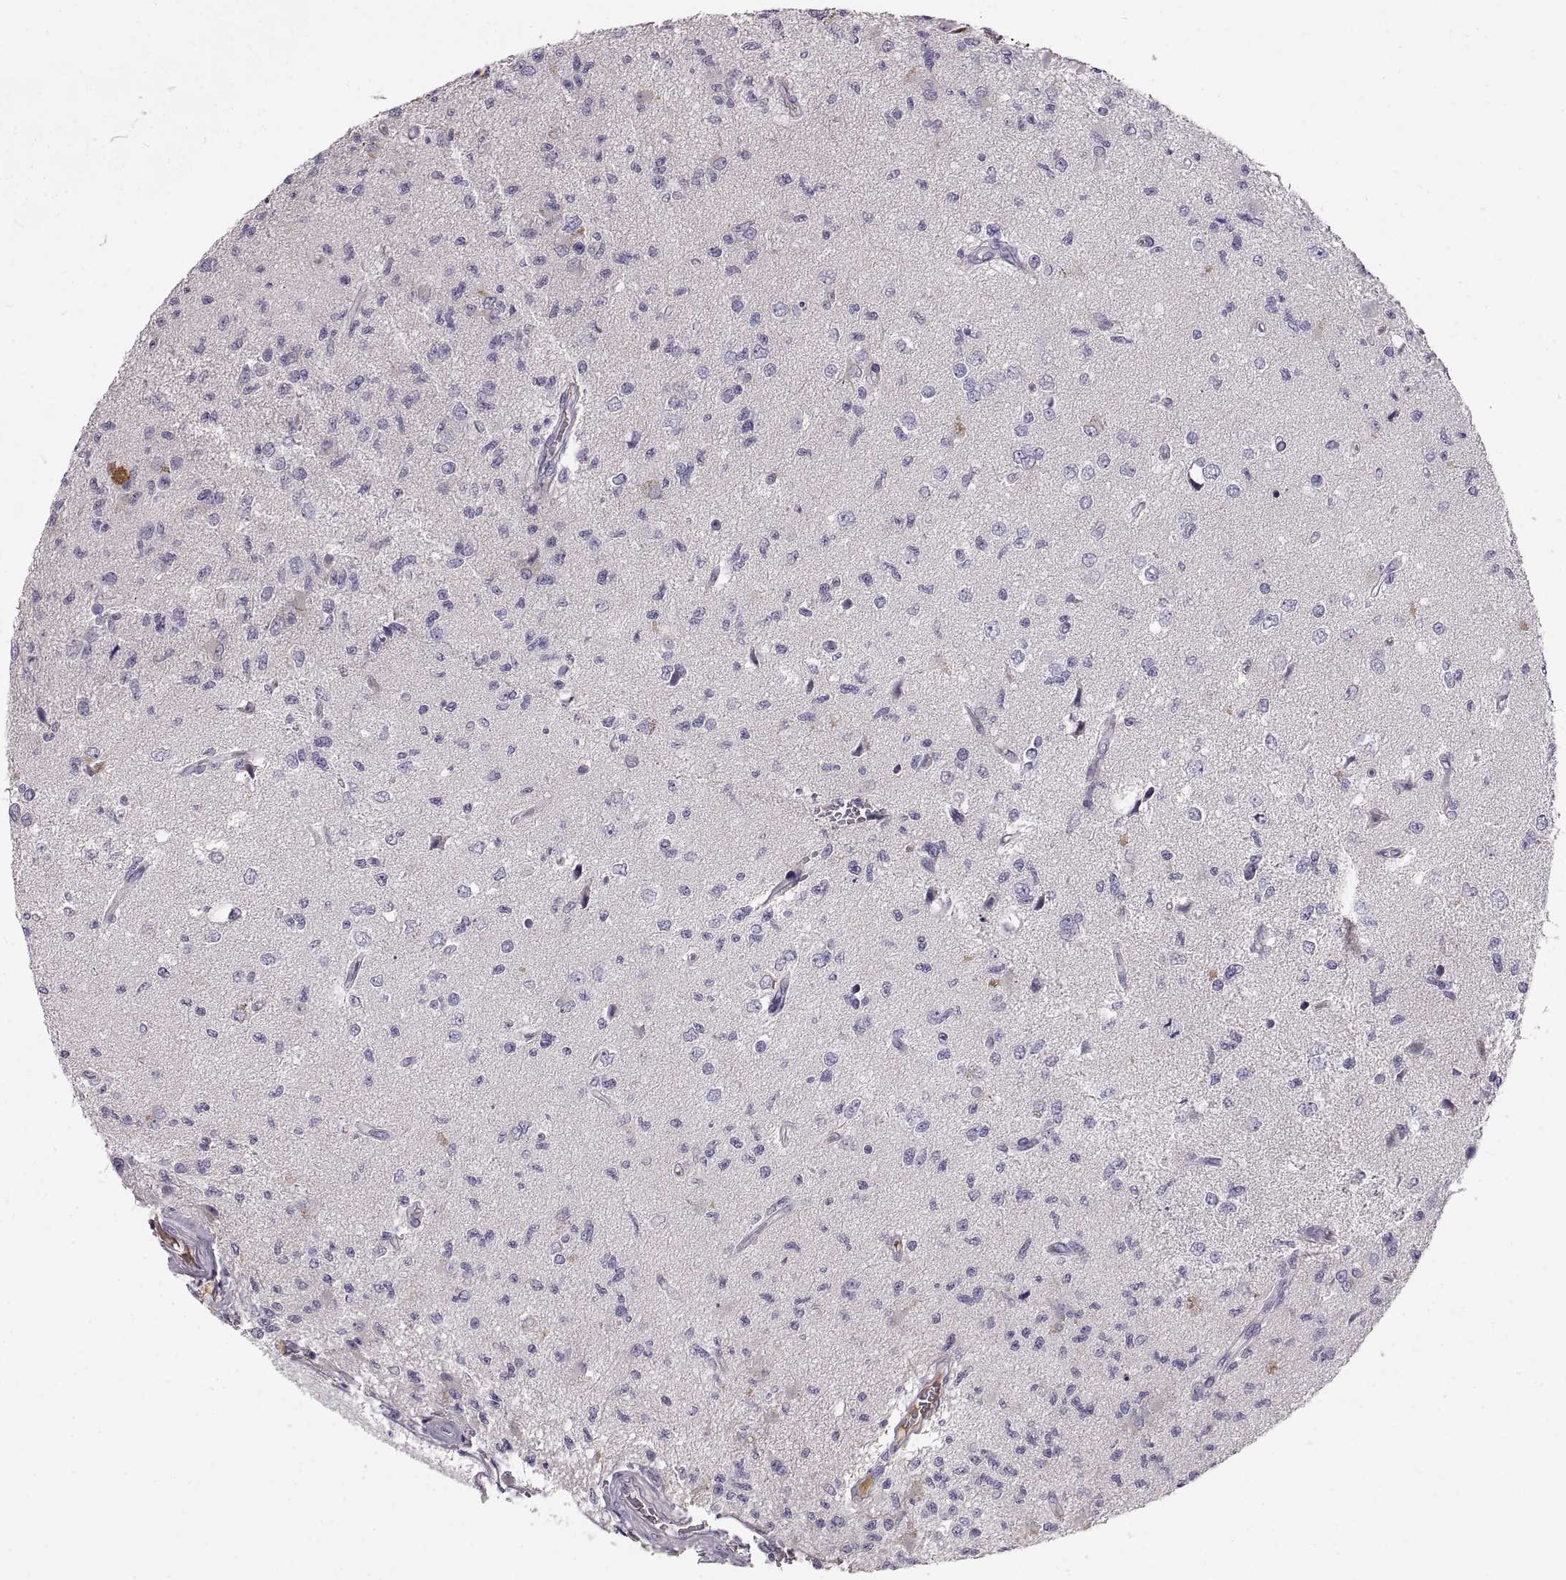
{"staining": {"intensity": "negative", "quantity": "none", "location": "none"}, "tissue": "glioma", "cell_type": "Tumor cells", "image_type": "cancer", "snomed": [{"axis": "morphology", "description": "Glioma, malignant, High grade"}, {"axis": "topography", "description": "Brain"}], "caption": "This is an IHC photomicrograph of malignant glioma (high-grade). There is no staining in tumor cells.", "gene": "ADAM32", "patient": {"sex": "male", "age": 56}}